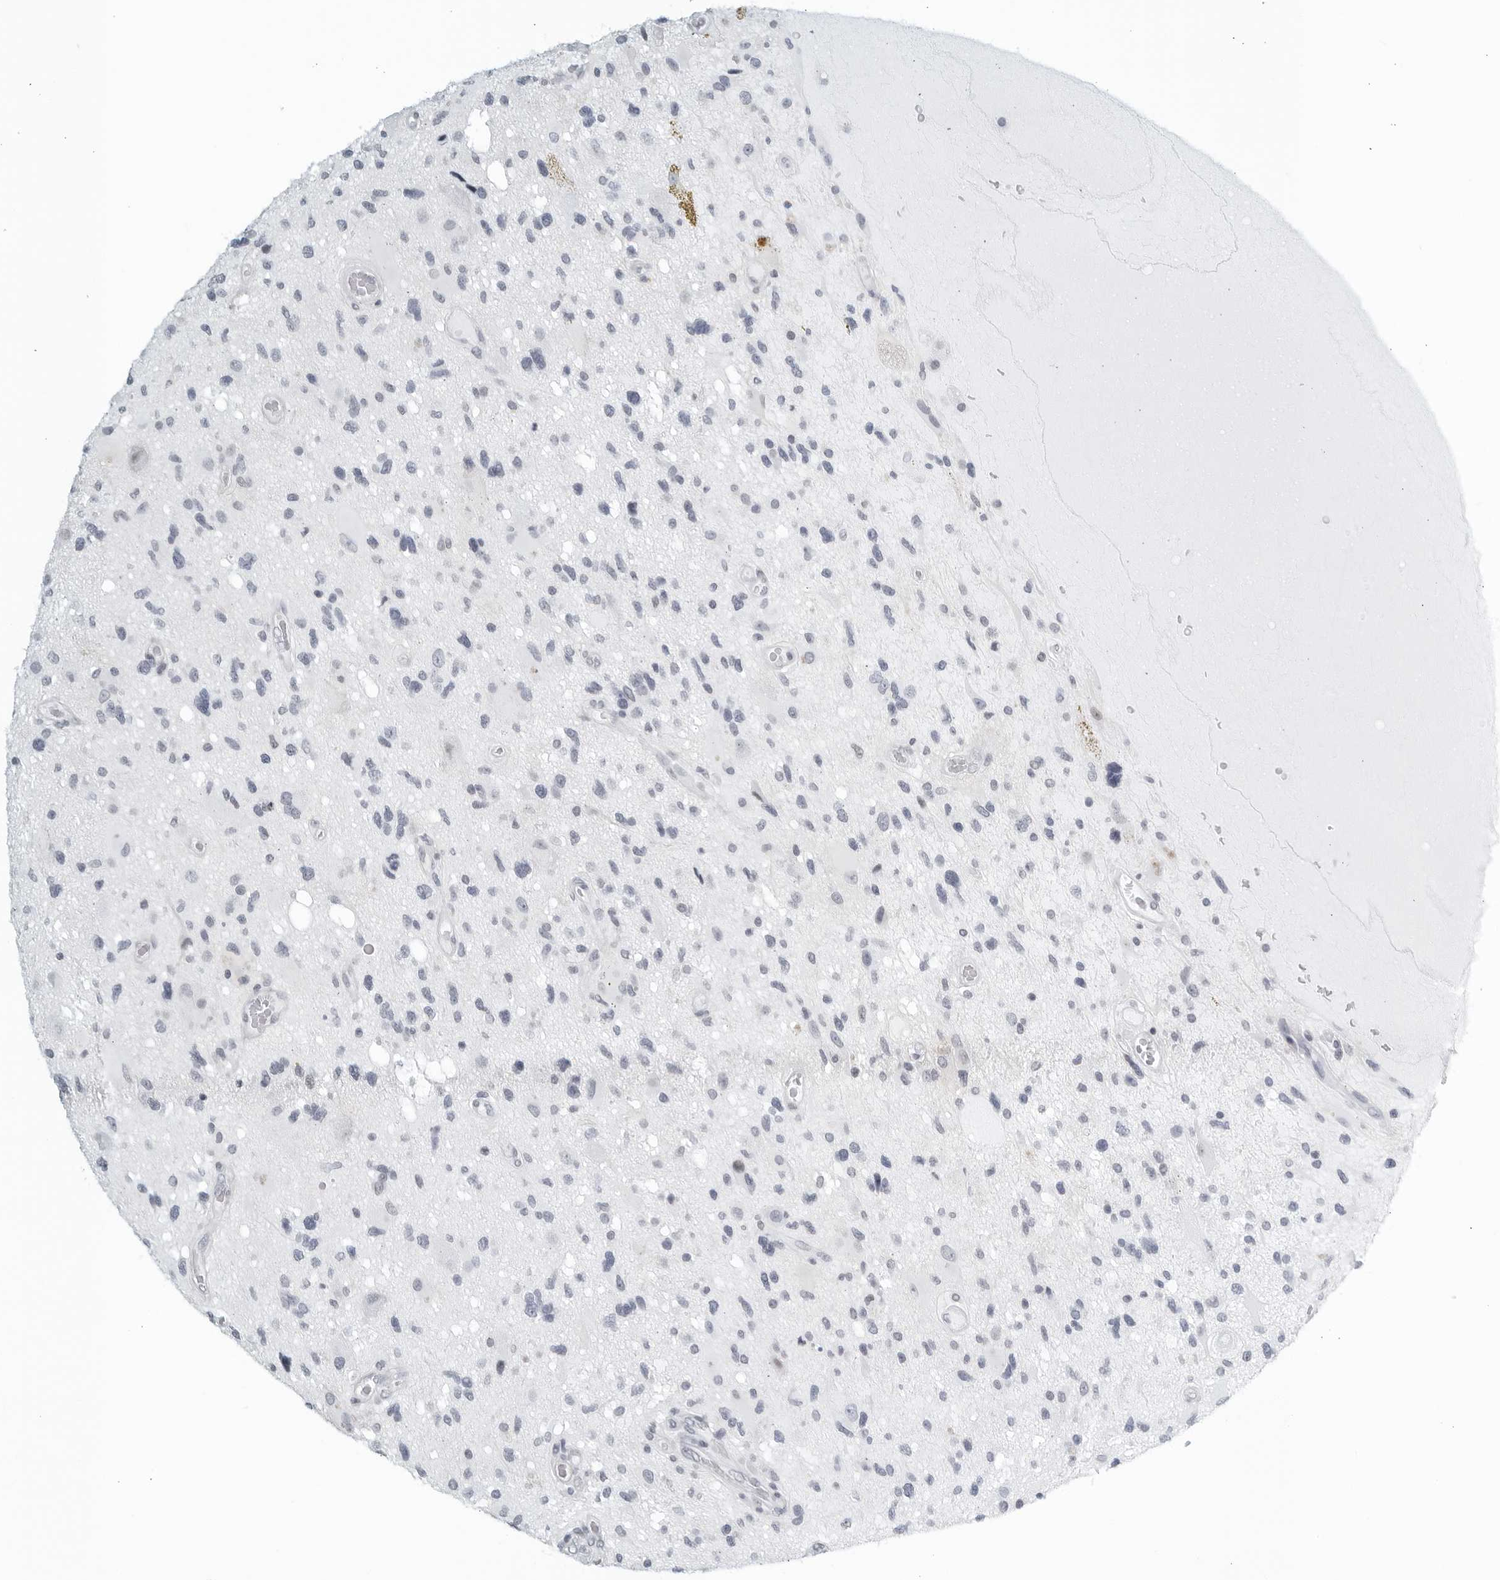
{"staining": {"intensity": "negative", "quantity": "none", "location": "none"}, "tissue": "glioma", "cell_type": "Tumor cells", "image_type": "cancer", "snomed": [{"axis": "morphology", "description": "Glioma, malignant, High grade"}, {"axis": "topography", "description": "Brain"}], "caption": "DAB (3,3'-diaminobenzidine) immunohistochemical staining of human glioma displays no significant positivity in tumor cells. (Brightfield microscopy of DAB (3,3'-diaminobenzidine) IHC at high magnification).", "gene": "KLK7", "patient": {"sex": "male", "age": 33}}